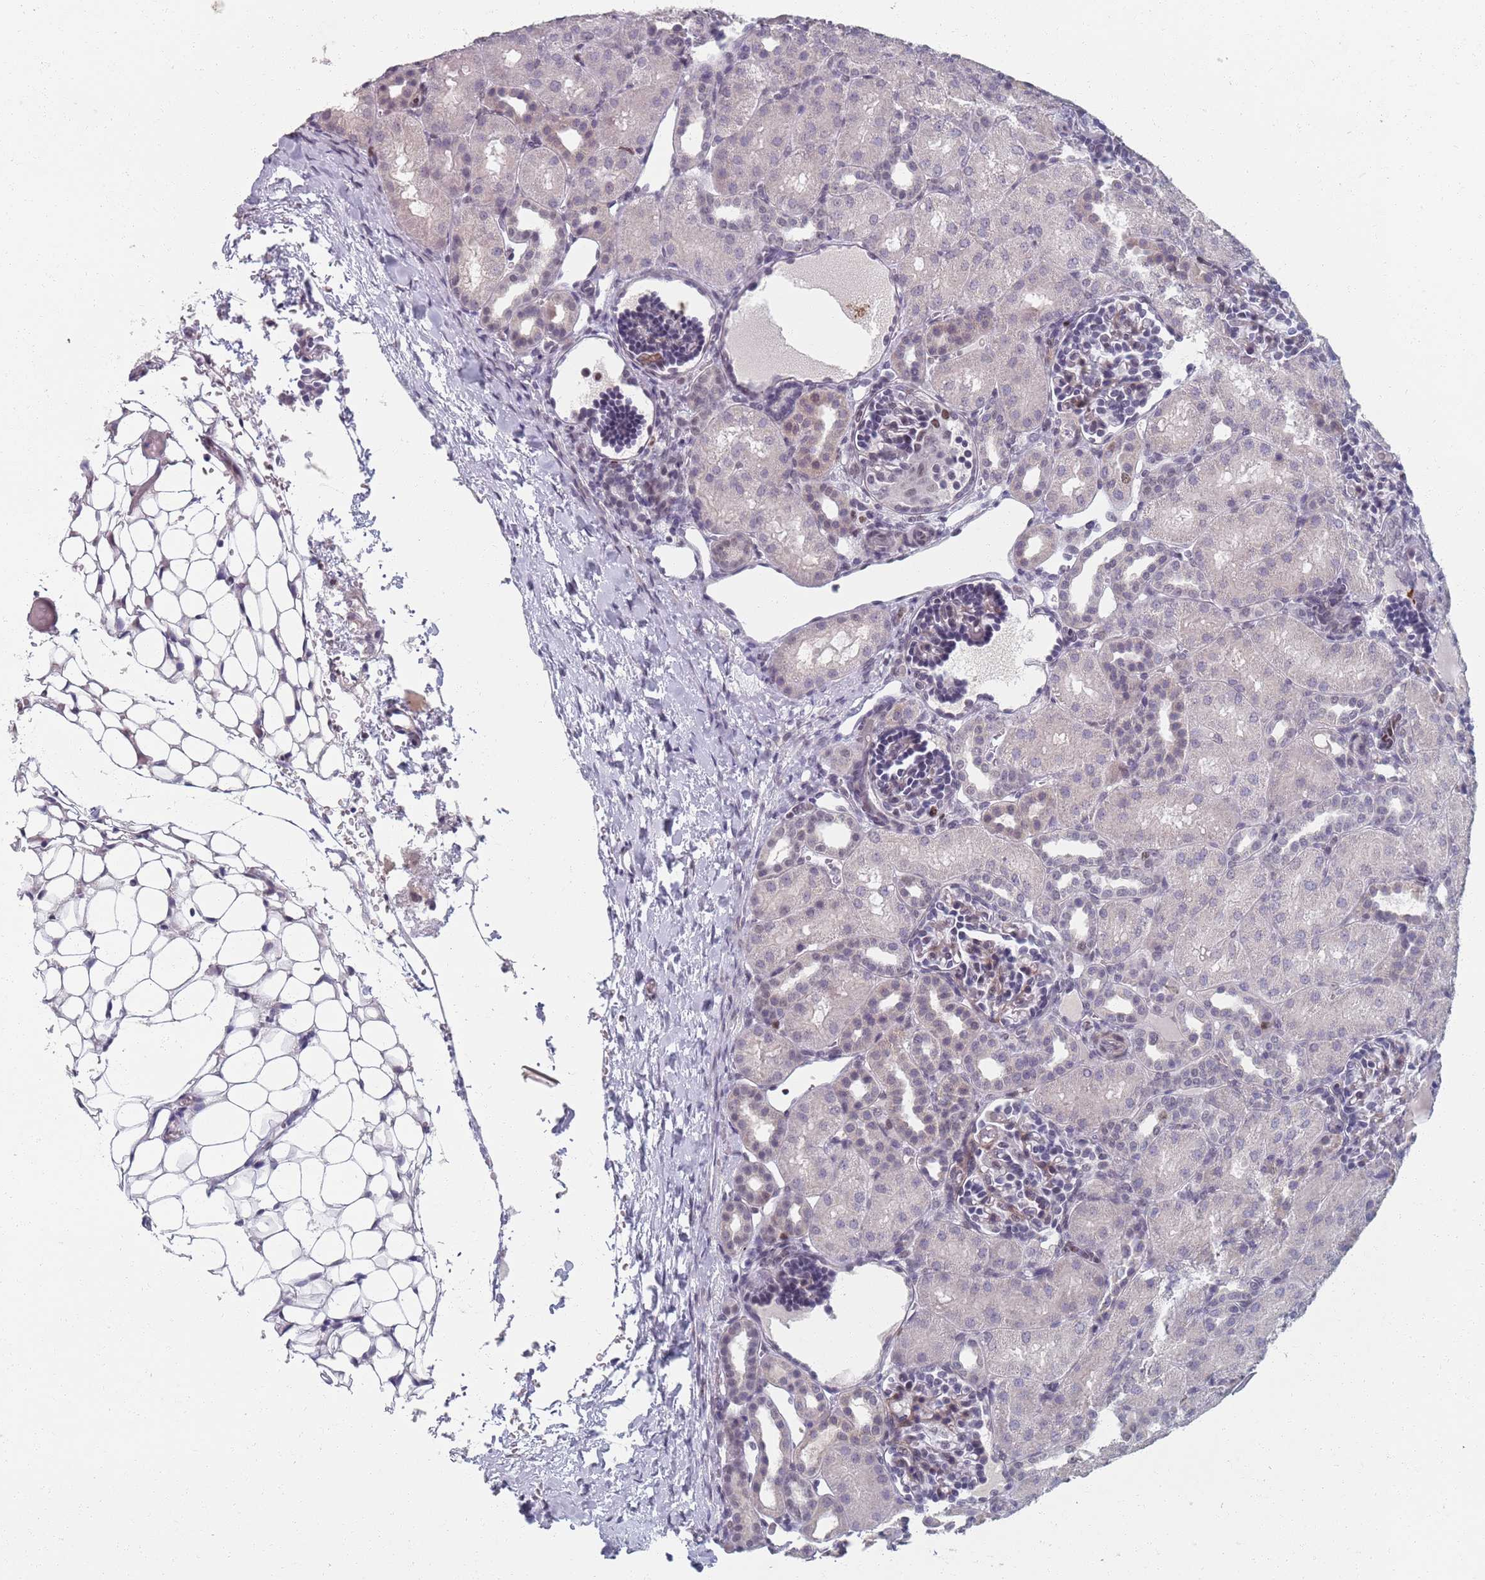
{"staining": {"intensity": "weak", "quantity": "<25%", "location": "cytoplasmic/membranous"}, "tissue": "kidney", "cell_type": "Cells in glomeruli", "image_type": "normal", "snomed": [{"axis": "morphology", "description": "Normal tissue, NOS"}, {"axis": "topography", "description": "Kidney"}], "caption": "Cells in glomeruli show no significant staining in benign kidney. Brightfield microscopy of immunohistochemistry stained with DAB (brown) and hematoxylin (blue), captured at high magnification.", "gene": "SAMD1", "patient": {"sex": "male", "age": 1}}